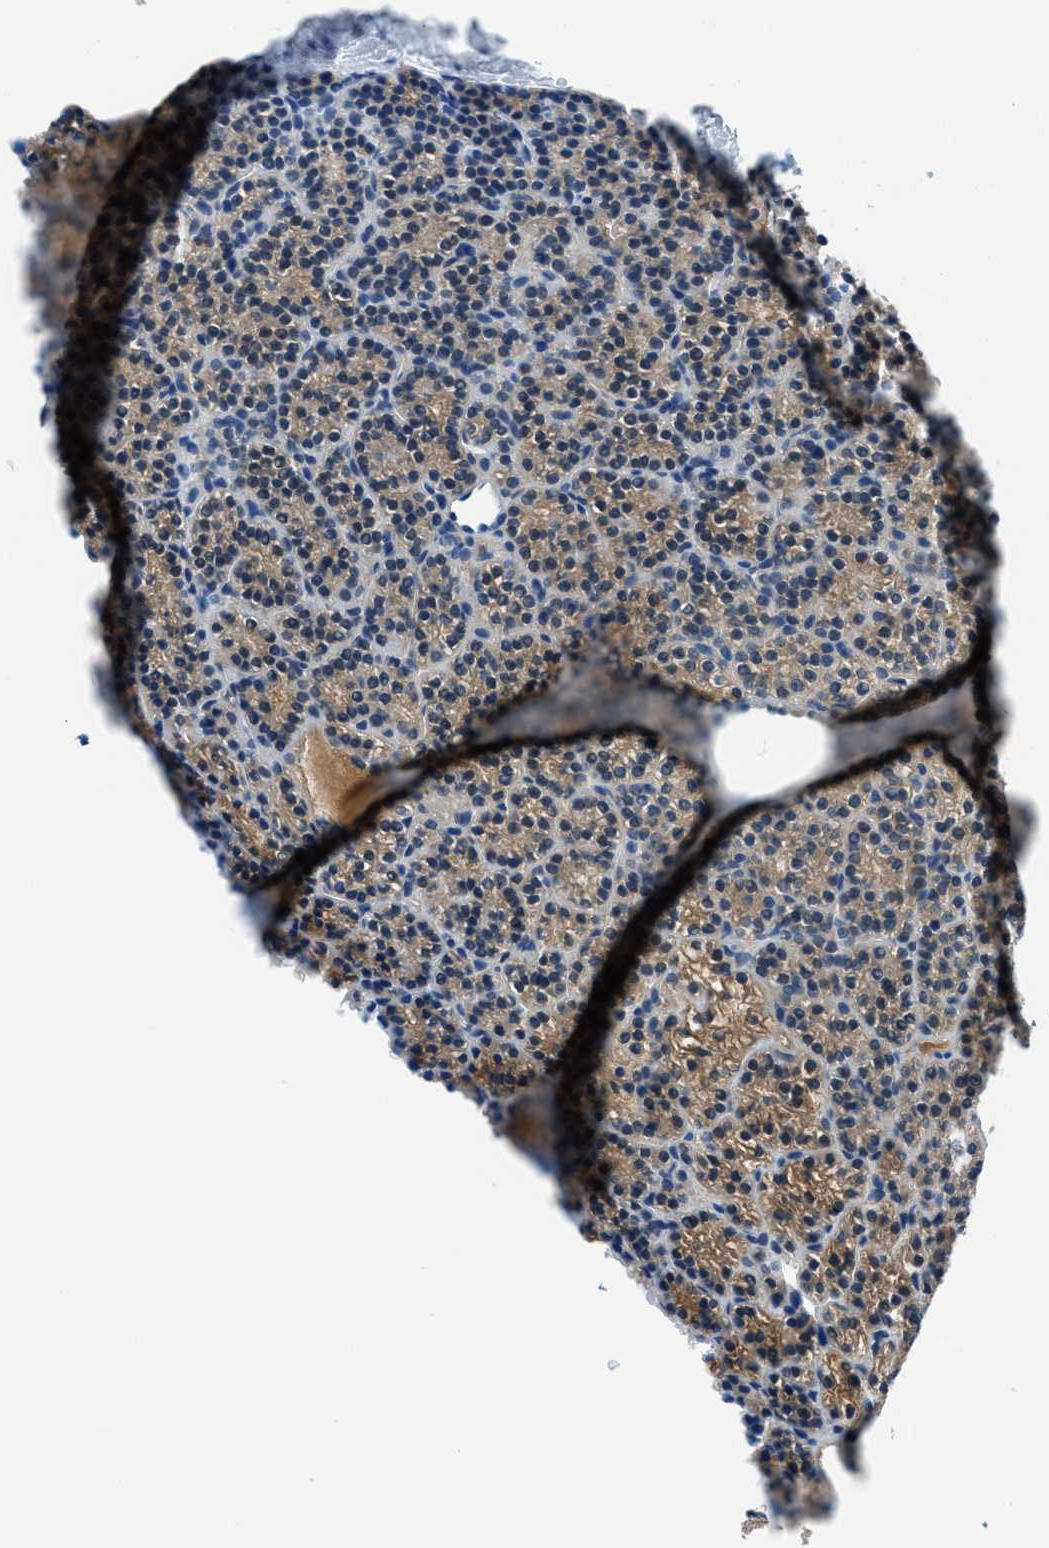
{"staining": {"intensity": "moderate", "quantity": "25%-75%", "location": "cytoplasmic/membranous"}, "tissue": "parathyroid gland", "cell_type": "Glandular cells", "image_type": "normal", "snomed": [{"axis": "morphology", "description": "Normal tissue, NOS"}, {"axis": "morphology", "description": "Adenoma, NOS"}, {"axis": "topography", "description": "Parathyroid gland"}], "caption": "Immunohistochemical staining of benign parathyroid gland shows 25%-75% levels of moderate cytoplasmic/membranous protein staining in approximately 25%-75% of glandular cells.", "gene": "SARS1", "patient": {"sex": "female", "age": 64}}